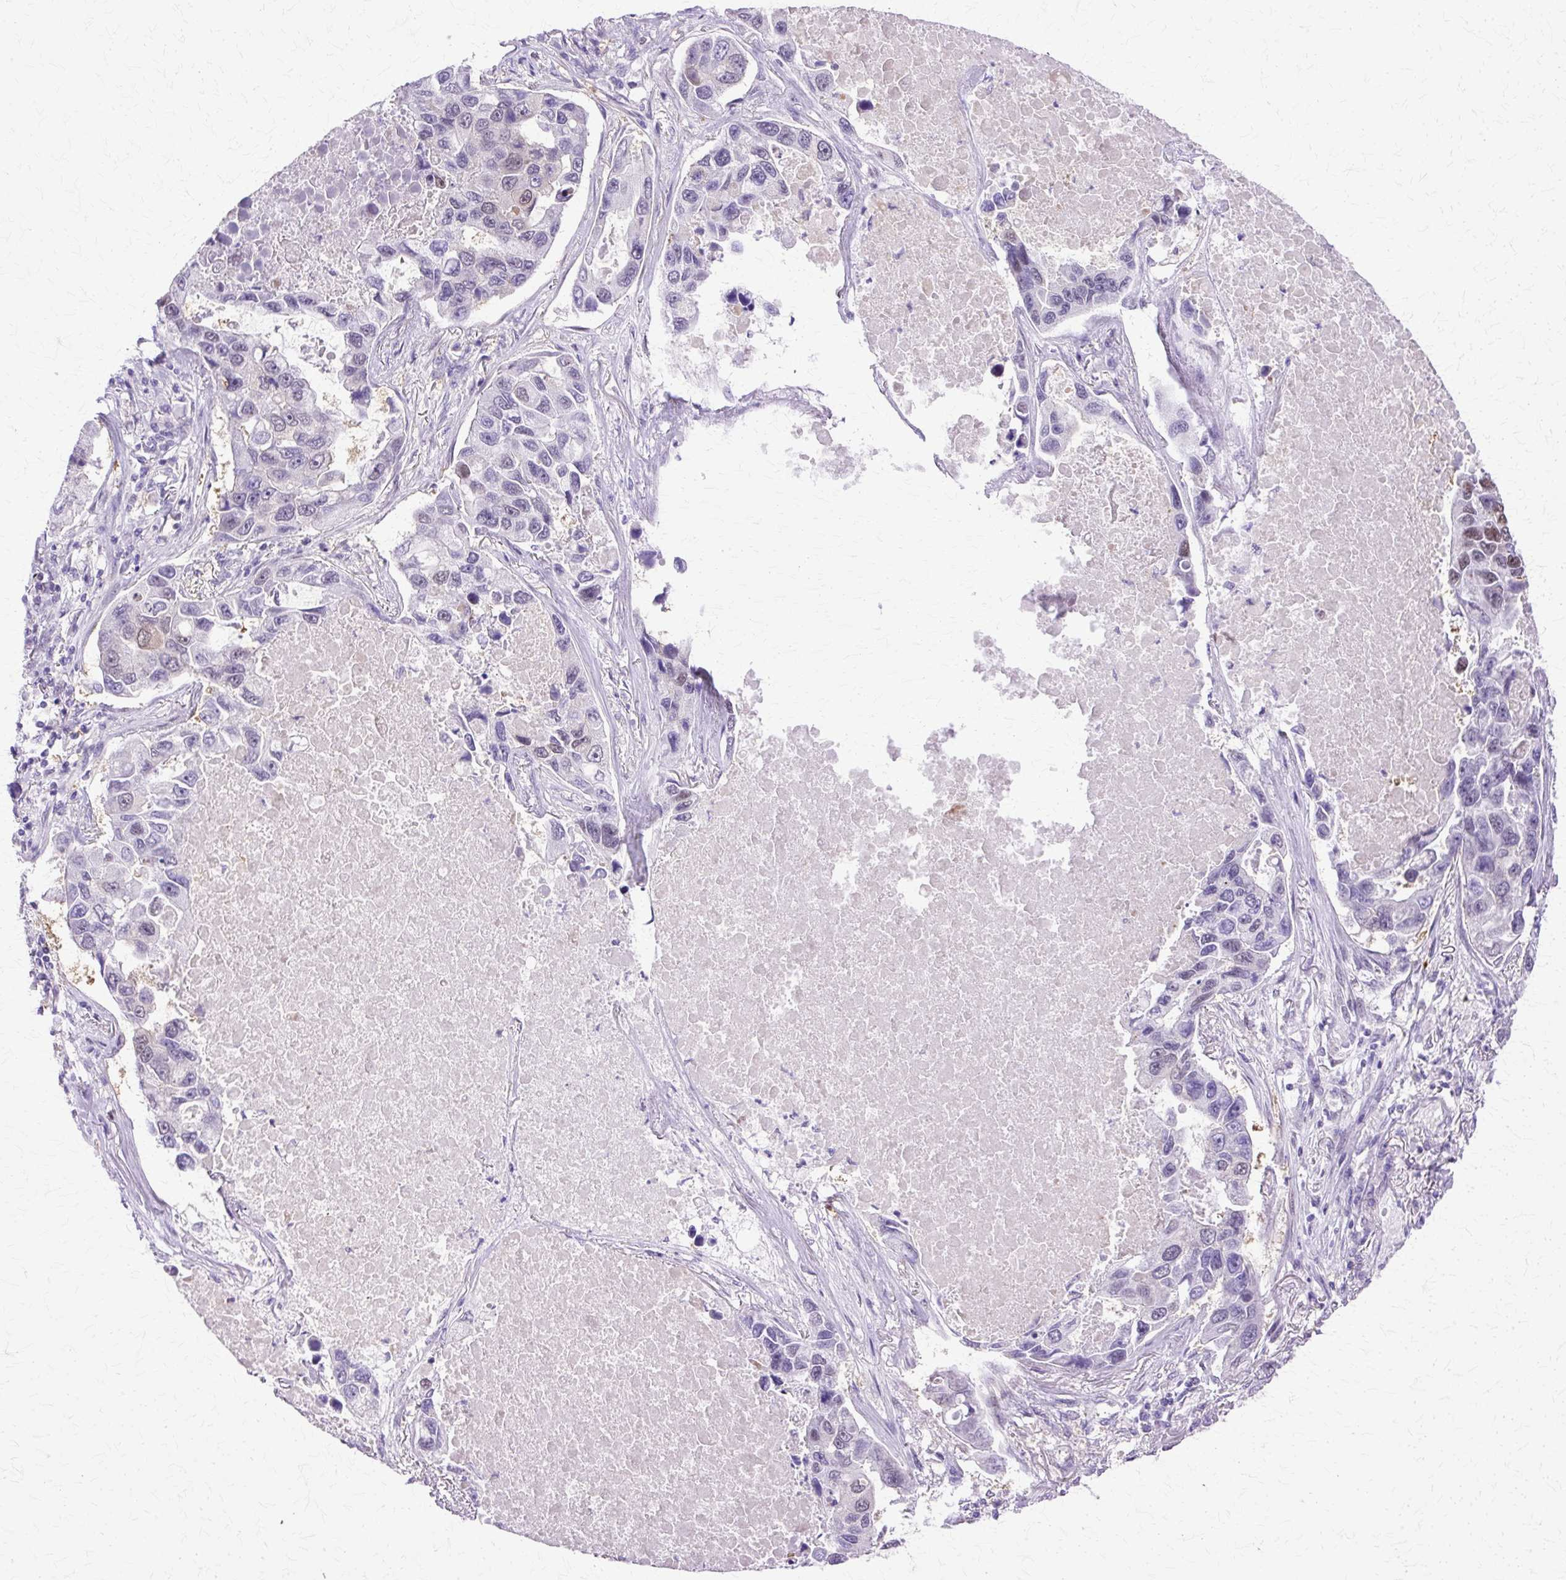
{"staining": {"intensity": "weak", "quantity": "<25%", "location": "nuclear"}, "tissue": "lung cancer", "cell_type": "Tumor cells", "image_type": "cancer", "snomed": [{"axis": "morphology", "description": "Adenocarcinoma, NOS"}, {"axis": "topography", "description": "Lung"}], "caption": "Lung adenocarcinoma was stained to show a protein in brown. There is no significant positivity in tumor cells.", "gene": "HSPA8", "patient": {"sex": "male", "age": 64}}